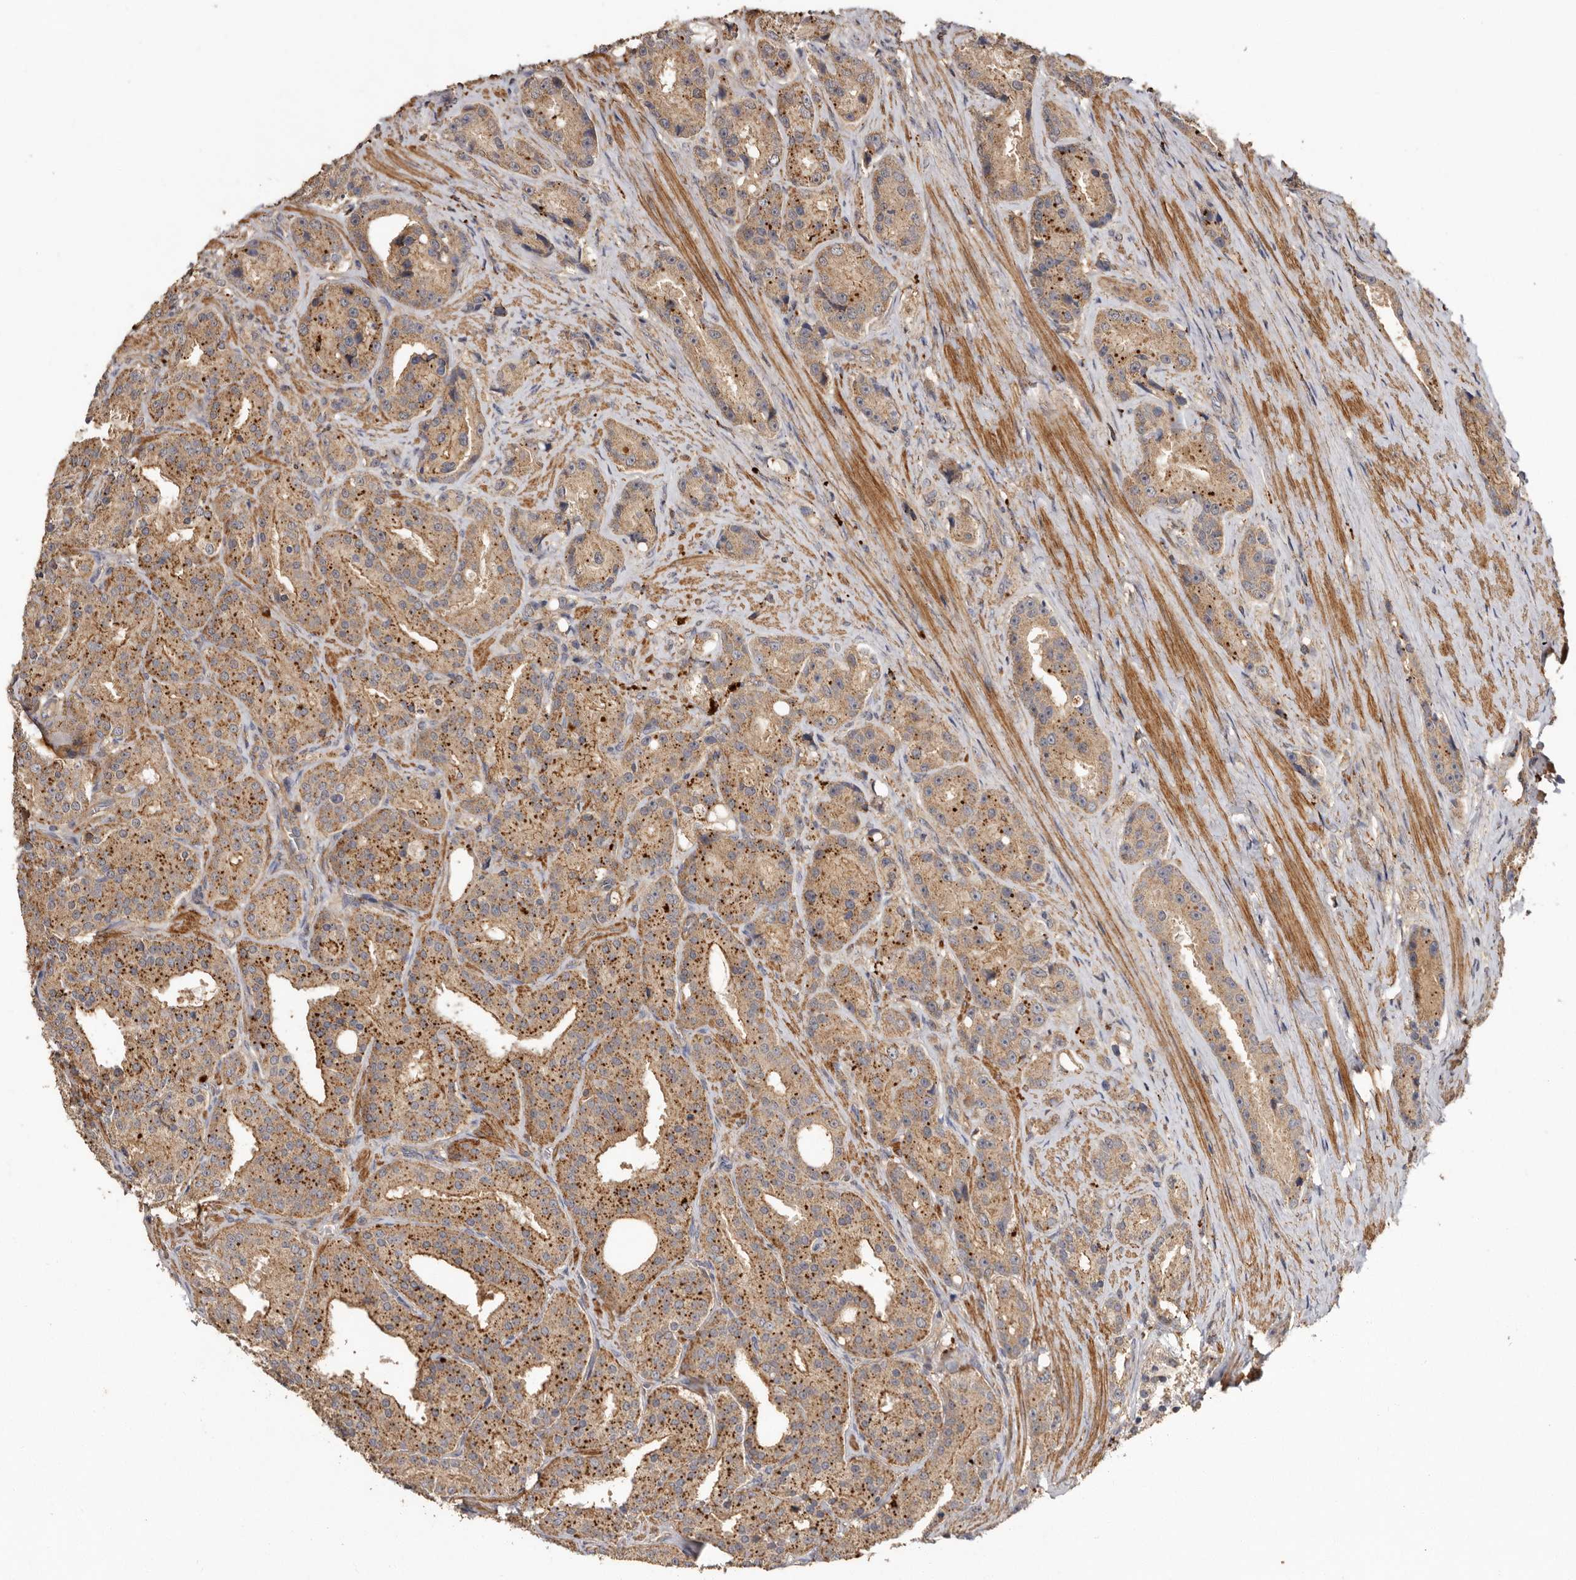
{"staining": {"intensity": "moderate", "quantity": ">75%", "location": "cytoplasmic/membranous"}, "tissue": "prostate cancer", "cell_type": "Tumor cells", "image_type": "cancer", "snomed": [{"axis": "morphology", "description": "Adenocarcinoma, High grade"}, {"axis": "topography", "description": "Prostate"}], "caption": "High-power microscopy captured an IHC histopathology image of prostate cancer (high-grade adenocarcinoma), revealing moderate cytoplasmic/membranous expression in approximately >75% of tumor cells.", "gene": "RWDD1", "patient": {"sex": "male", "age": 60}}